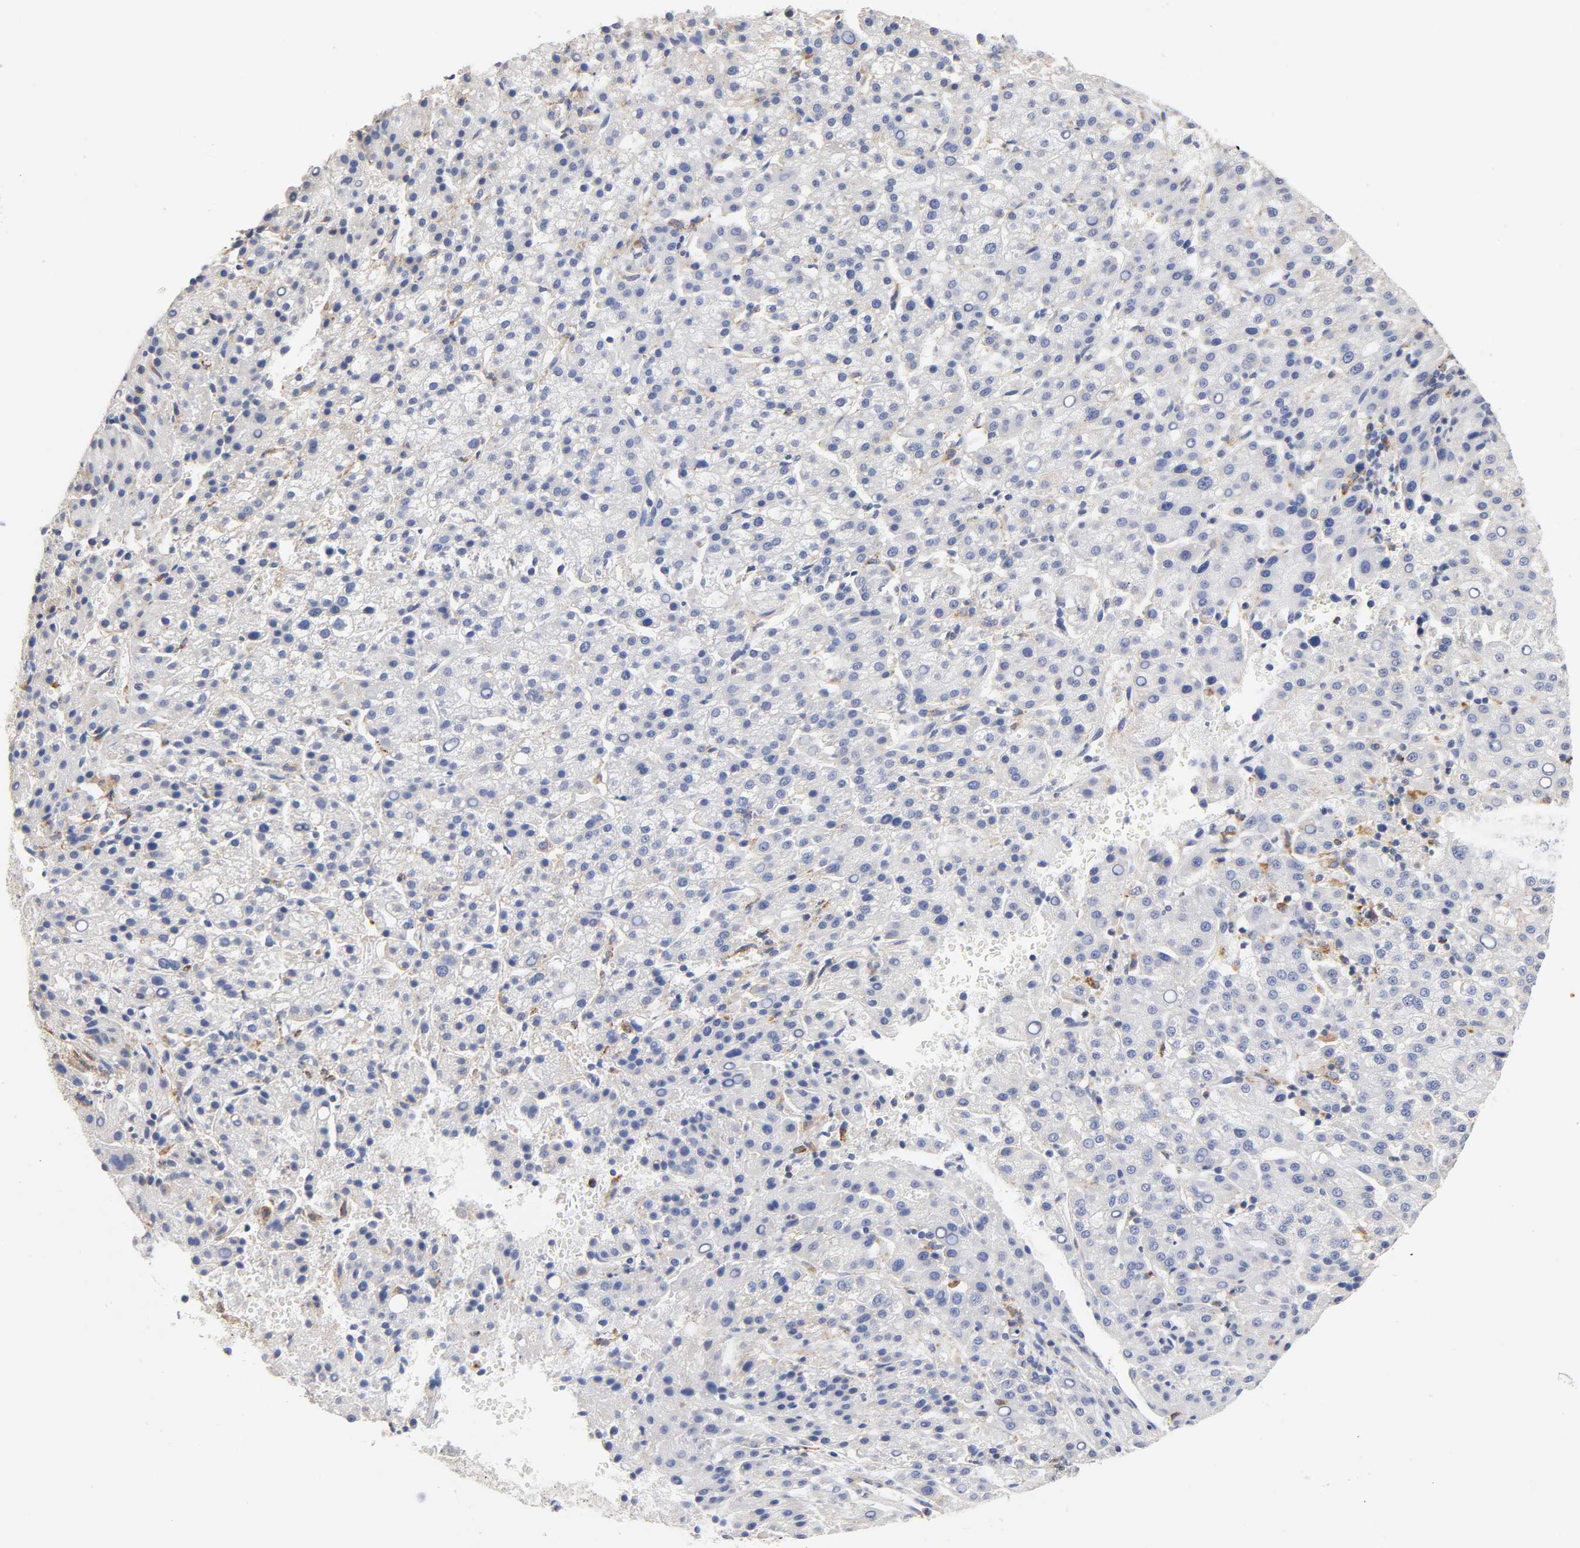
{"staining": {"intensity": "negative", "quantity": "none", "location": "none"}, "tissue": "liver cancer", "cell_type": "Tumor cells", "image_type": "cancer", "snomed": [{"axis": "morphology", "description": "Carcinoma, Hepatocellular, NOS"}, {"axis": "topography", "description": "Liver"}], "caption": "This photomicrograph is of liver cancer (hepatocellular carcinoma) stained with immunohistochemistry to label a protein in brown with the nuclei are counter-stained blue. There is no staining in tumor cells.", "gene": "SEMA5A", "patient": {"sex": "female", "age": 58}}